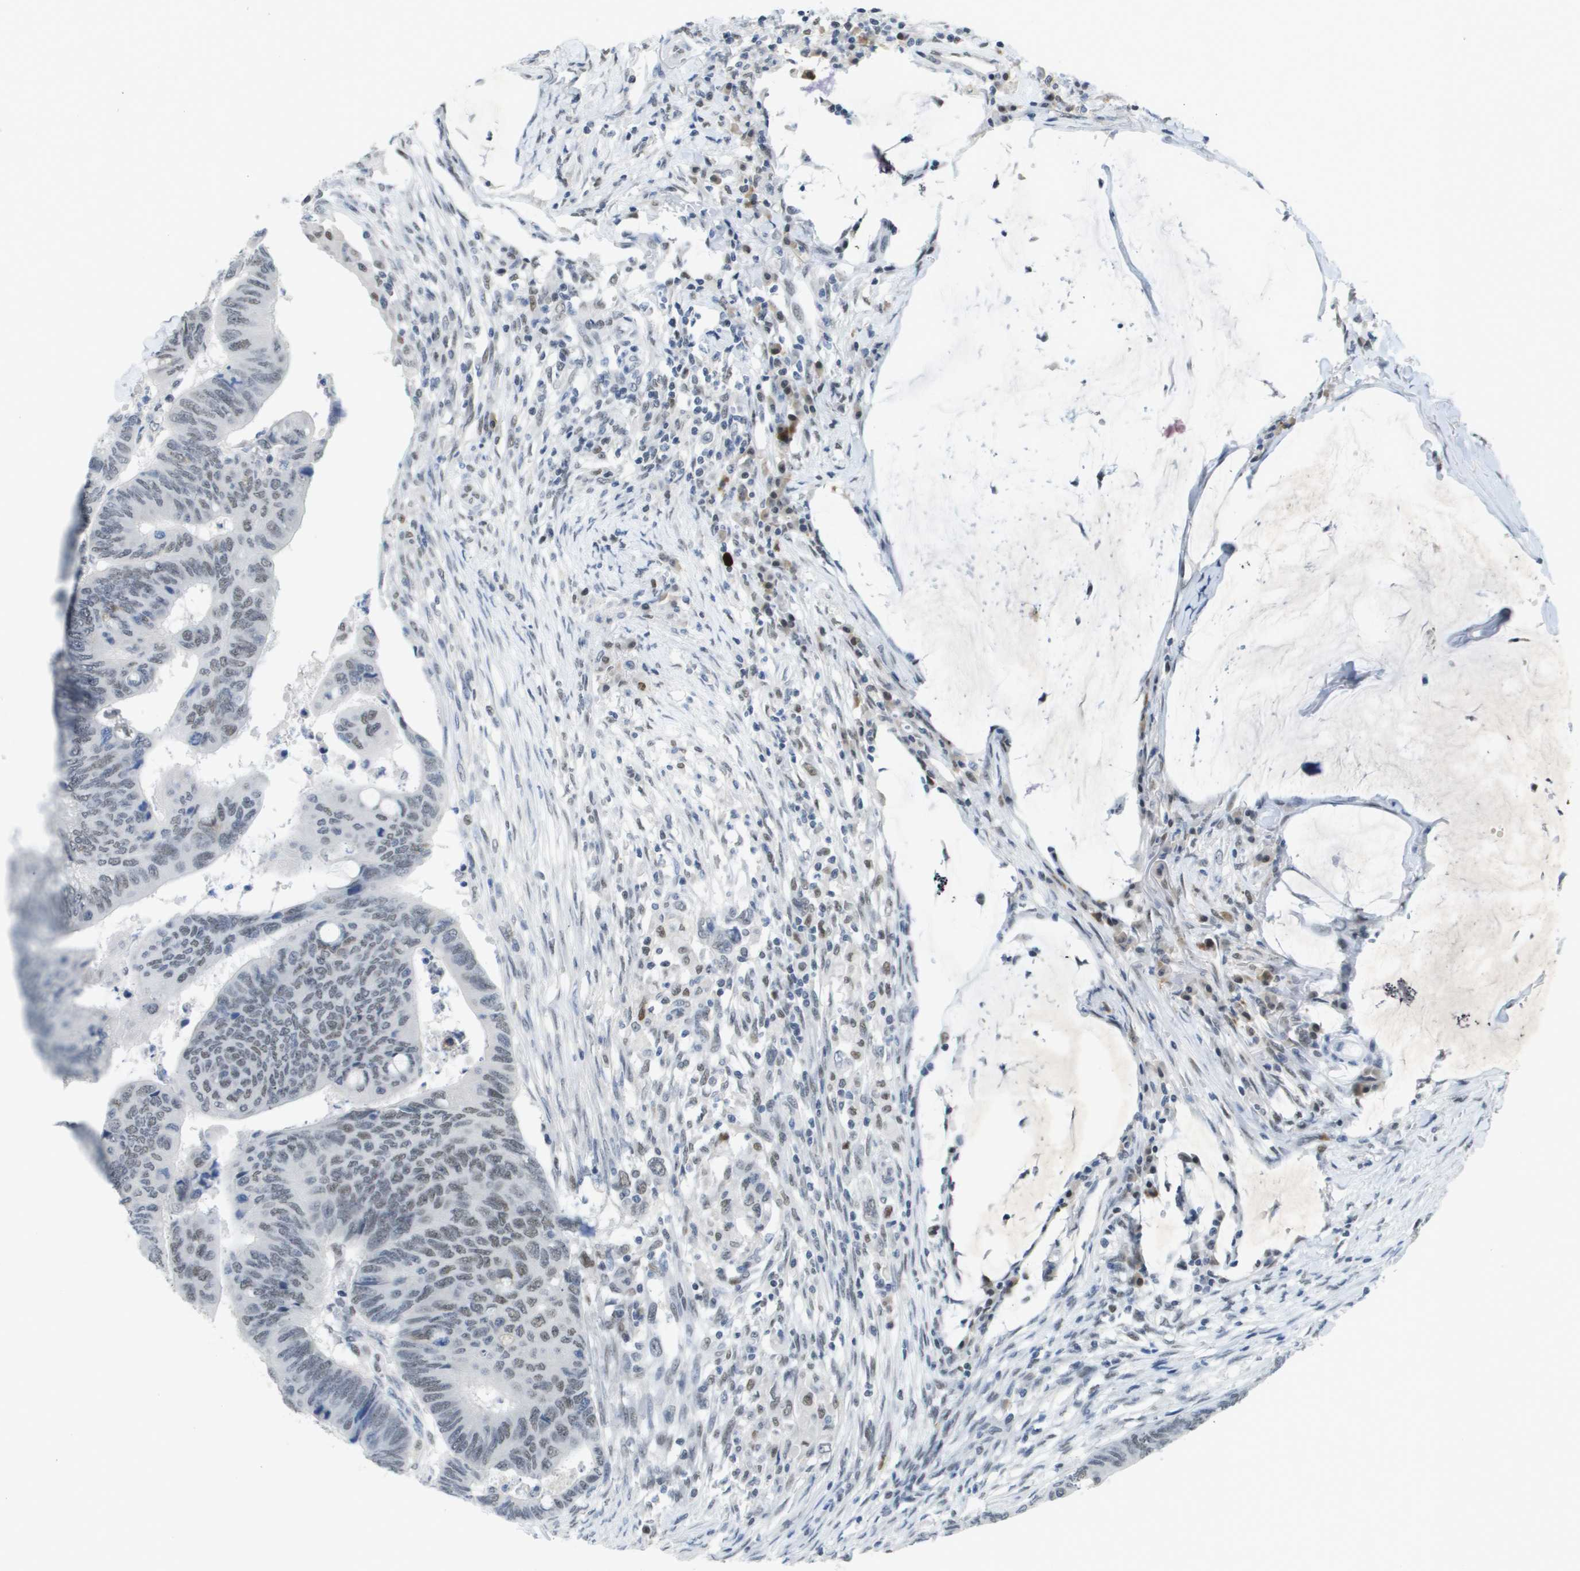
{"staining": {"intensity": "weak", "quantity": "25%-75%", "location": "nuclear"}, "tissue": "colorectal cancer", "cell_type": "Tumor cells", "image_type": "cancer", "snomed": [{"axis": "morphology", "description": "Normal tissue, NOS"}, {"axis": "morphology", "description": "Adenocarcinoma, NOS"}, {"axis": "topography", "description": "Rectum"}], "caption": "The histopathology image demonstrates immunohistochemical staining of colorectal cancer. There is weak nuclear positivity is identified in approximately 25%-75% of tumor cells.", "gene": "TP53RK", "patient": {"sex": "male", "age": 92}}